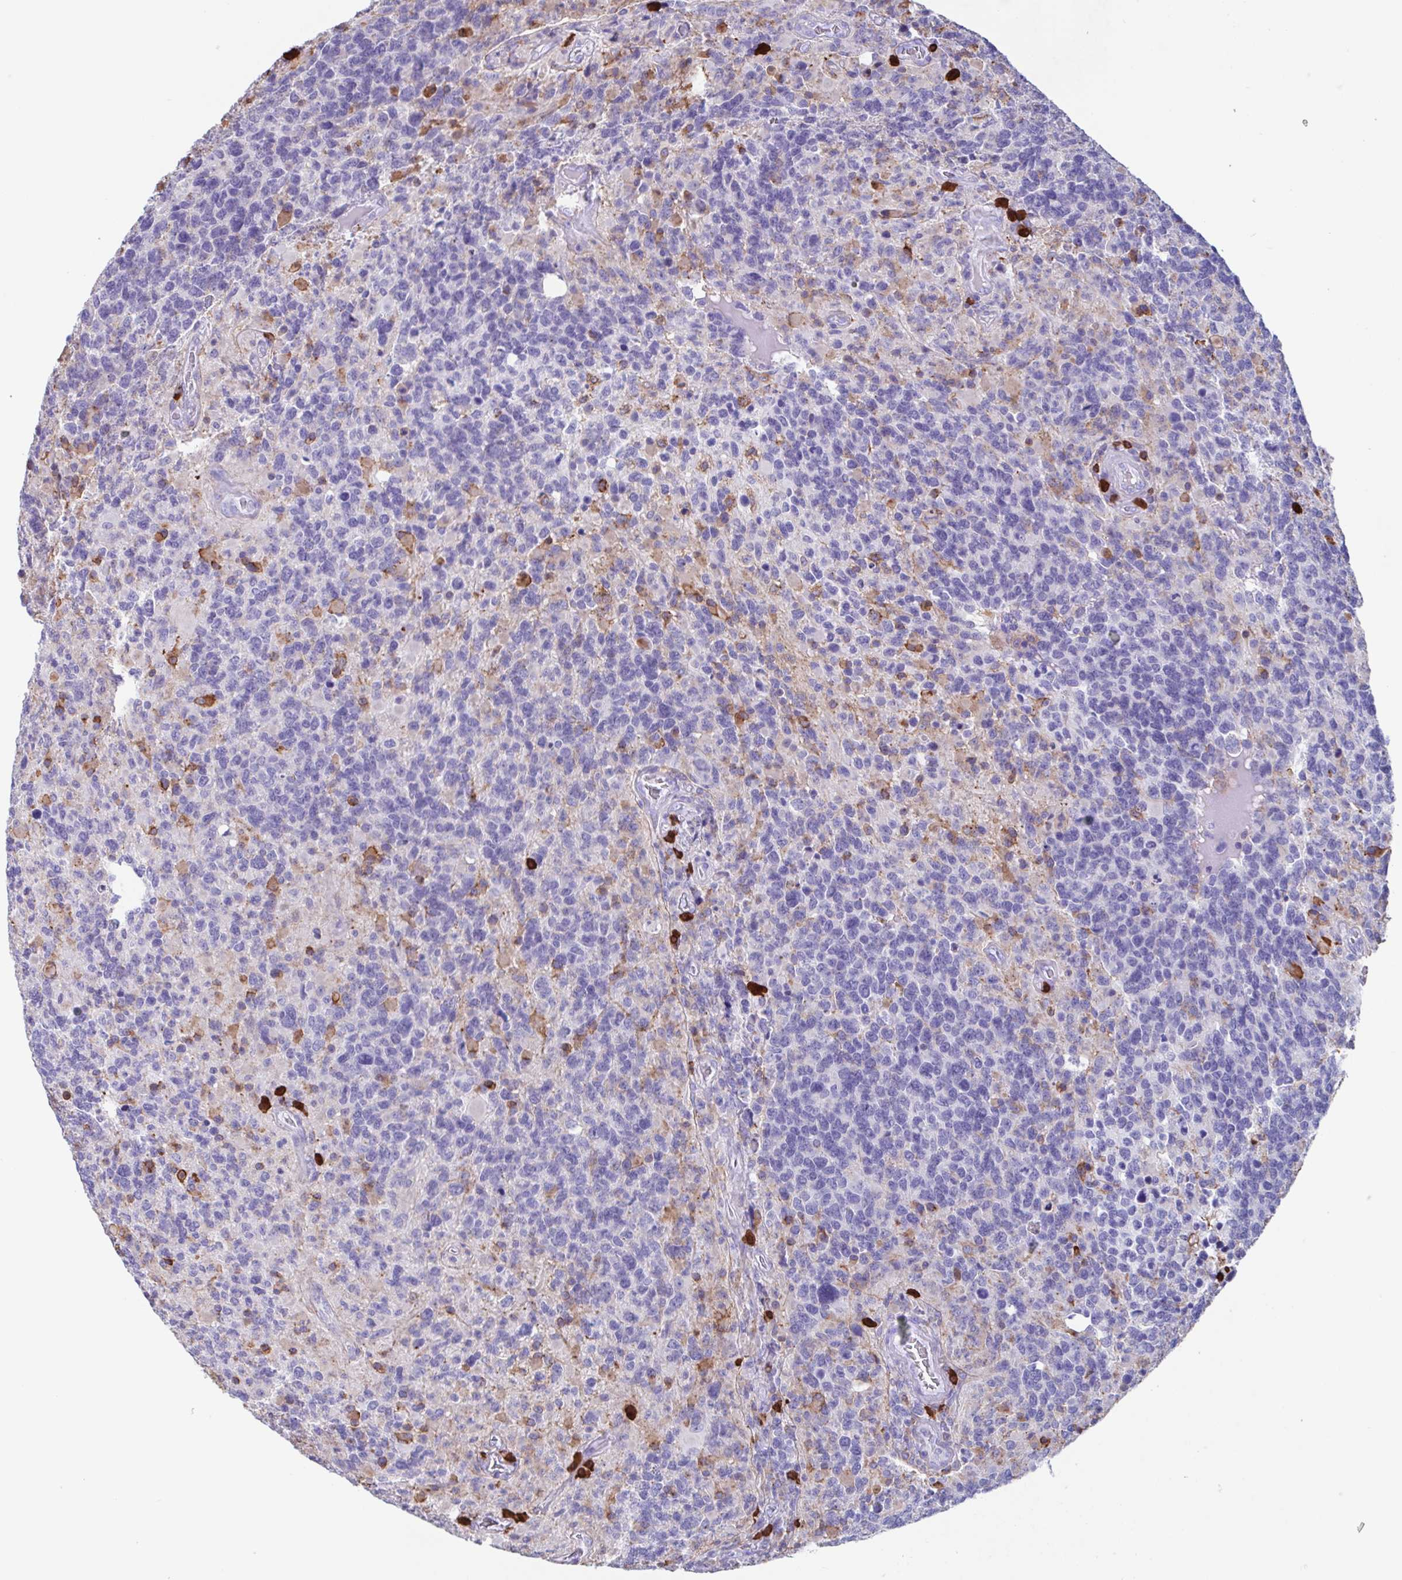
{"staining": {"intensity": "negative", "quantity": "none", "location": "none"}, "tissue": "glioma", "cell_type": "Tumor cells", "image_type": "cancer", "snomed": [{"axis": "morphology", "description": "Glioma, malignant, High grade"}, {"axis": "topography", "description": "Brain"}], "caption": "Immunohistochemical staining of glioma reveals no significant positivity in tumor cells.", "gene": "TPD52", "patient": {"sex": "female", "age": 40}}